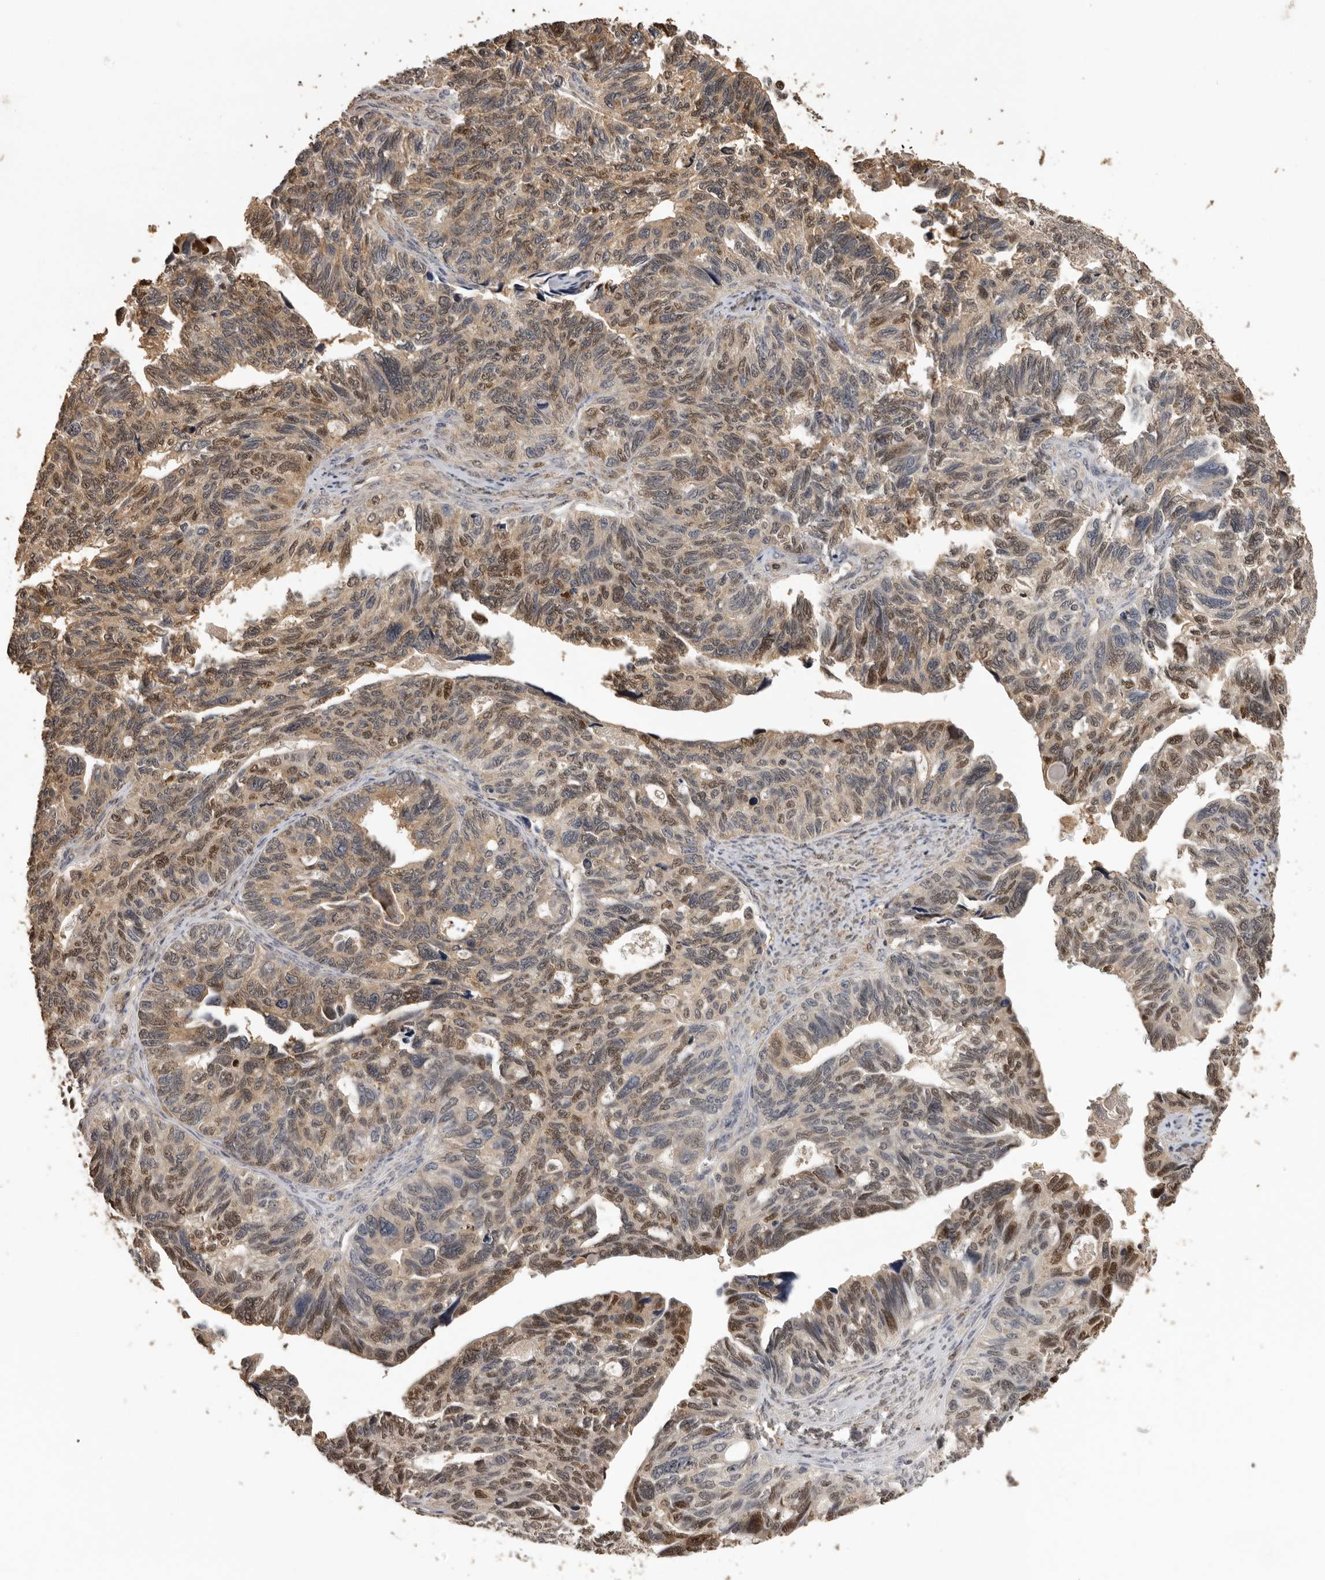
{"staining": {"intensity": "moderate", "quantity": ">75%", "location": "nuclear"}, "tissue": "ovarian cancer", "cell_type": "Tumor cells", "image_type": "cancer", "snomed": [{"axis": "morphology", "description": "Cystadenocarcinoma, serous, NOS"}, {"axis": "topography", "description": "Ovary"}], "caption": "Immunohistochemistry (IHC) of human ovarian cancer (serous cystadenocarcinoma) demonstrates medium levels of moderate nuclear positivity in about >75% of tumor cells.", "gene": "KIF2B", "patient": {"sex": "female", "age": 79}}